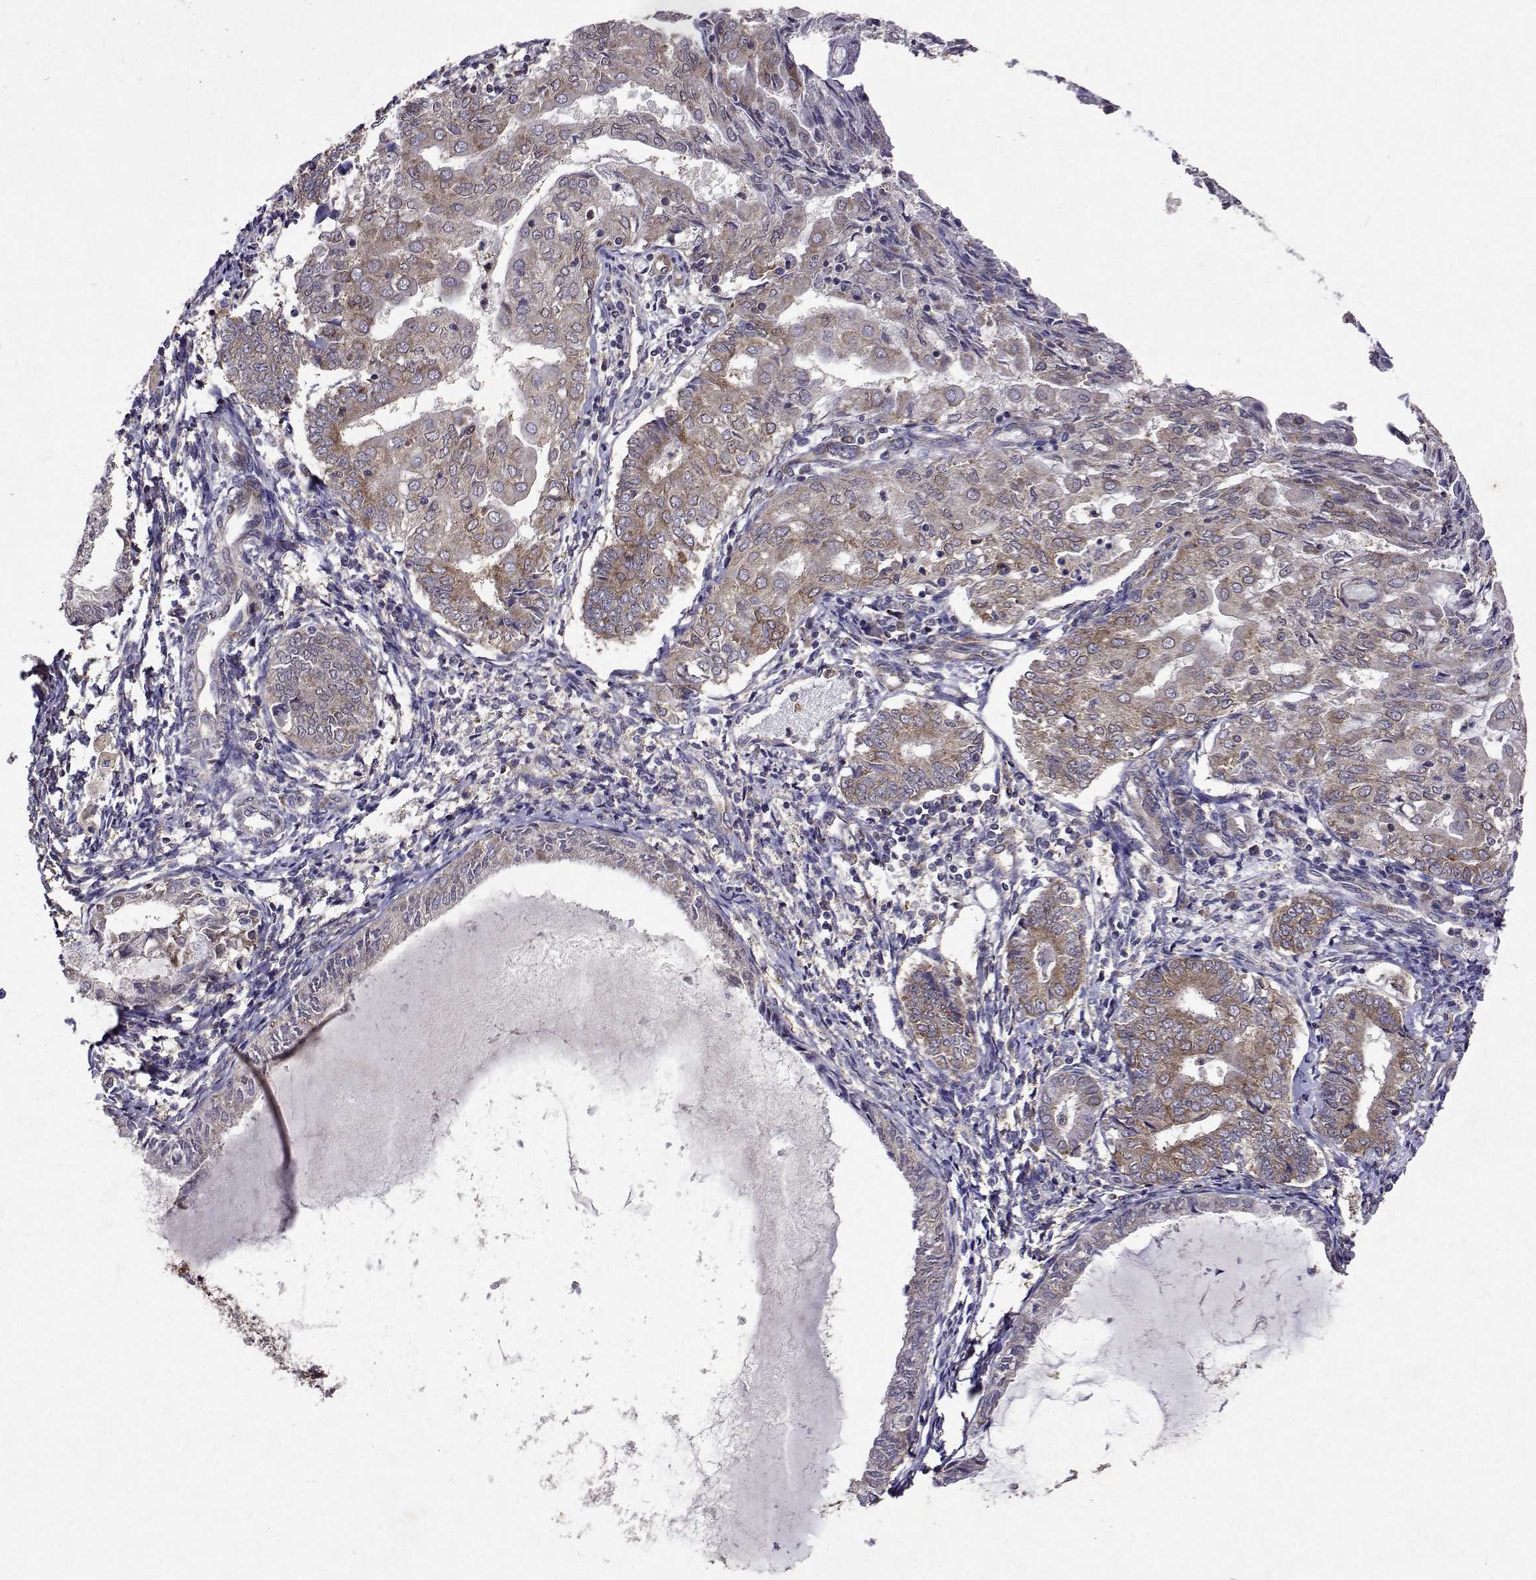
{"staining": {"intensity": "weak", "quantity": "25%-75%", "location": "cytoplasmic/membranous"}, "tissue": "endometrial cancer", "cell_type": "Tumor cells", "image_type": "cancer", "snomed": [{"axis": "morphology", "description": "Adenocarcinoma, NOS"}, {"axis": "topography", "description": "Endometrium"}], "caption": "DAB (3,3'-diaminobenzidine) immunohistochemical staining of human endometrial cancer displays weak cytoplasmic/membranous protein expression in approximately 25%-75% of tumor cells.", "gene": "TARBP2", "patient": {"sex": "female", "age": 68}}